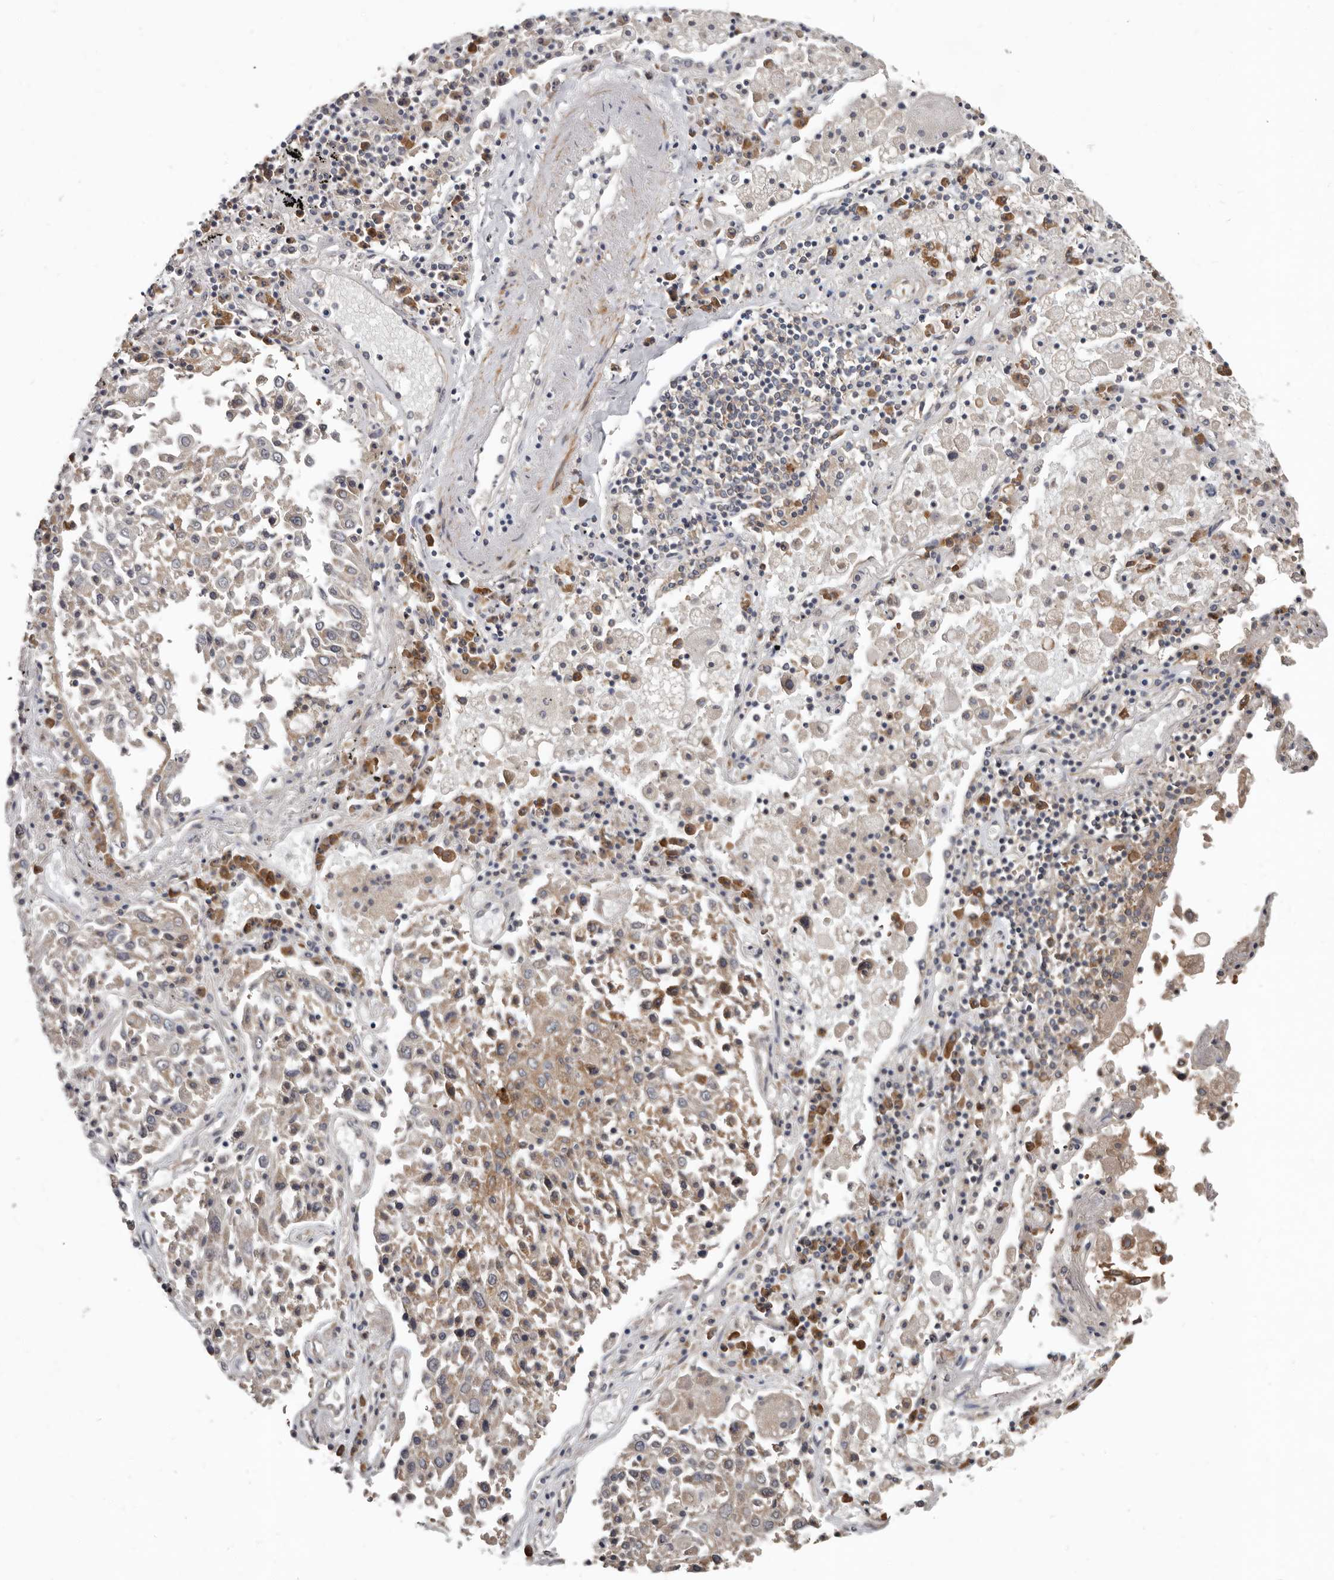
{"staining": {"intensity": "weak", "quantity": "25%-75%", "location": "cytoplasmic/membranous"}, "tissue": "lung cancer", "cell_type": "Tumor cells", "image_type": "cancer", "snomed": [{"axis": "morphology", "description": "Squamous cell carcinoma, NOS"}, {"axis": "topography", "description": "Lung"}], "caption": "There is low levels of weak cytoplasmic/membranous staining in tumor cells of squamous cell carcinoma (lung), as demonstrated by immunohistochemical staining (brown color).", "gene": "AKNAD1", "patient": {"sex": "male", "age": 65}}